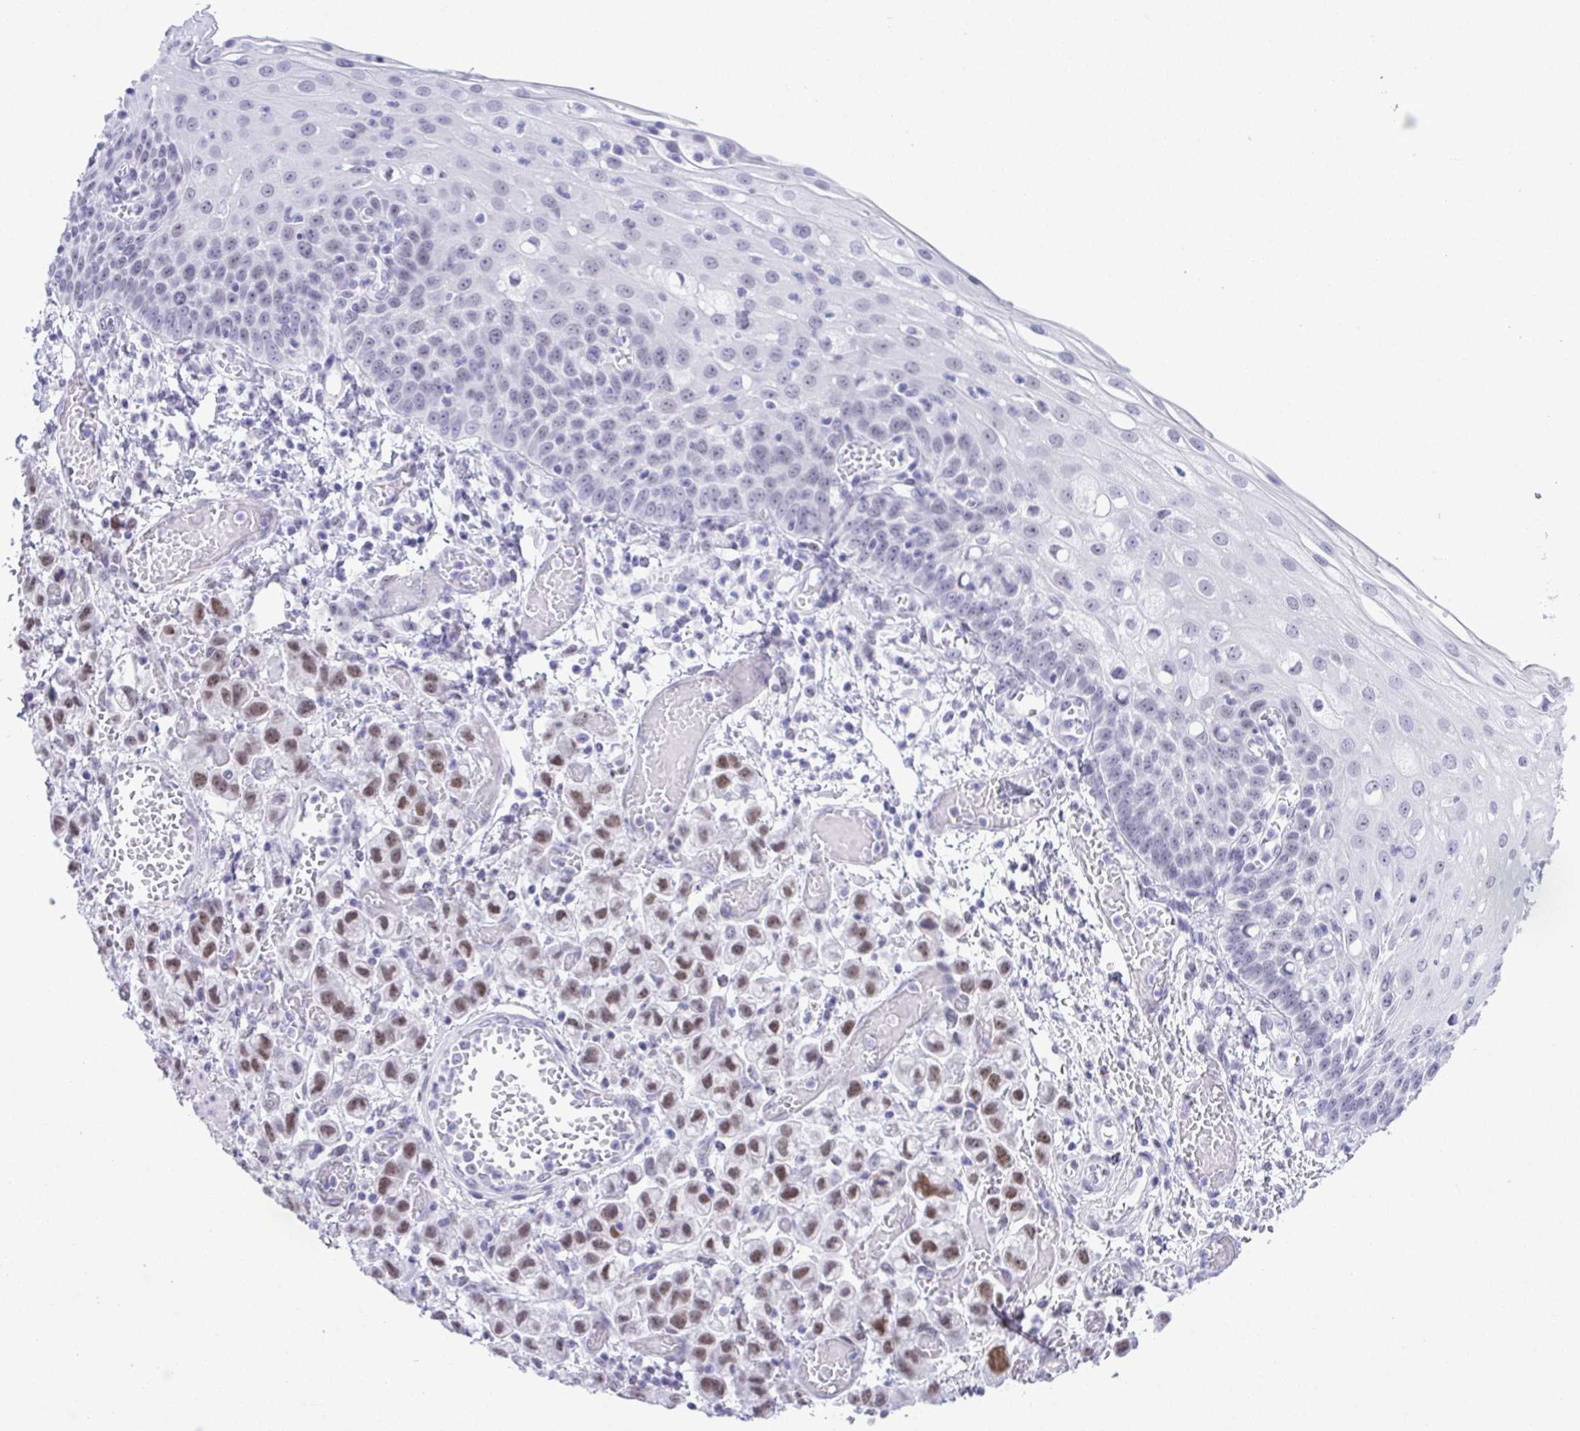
{"staining": {"intensity": "negative", "quantity": "none", "location": "none"}, "tissue": "esophagus", "cell_type": "Squamous epithelial cells", "image_type": "normal", "snomed": [{"axis": "morphology", "description": "Normal tissue, NOS"}, {"axis": "morphology", "description": "Adenocarcinoma, NOS"}, {"axis": "topography", "description": "Esophagus"}], "caption": "A photomicrograph of human esophagus is negative for staining in squamous epithelial cells. (Stains: DAB immunohistochemistry (IHC) with hematoxylin counter stain, Microscopy: brightfield microscopy at high magnification).", "gene": "SUGP2", "patient": {"sex": "male", "age": 81}}